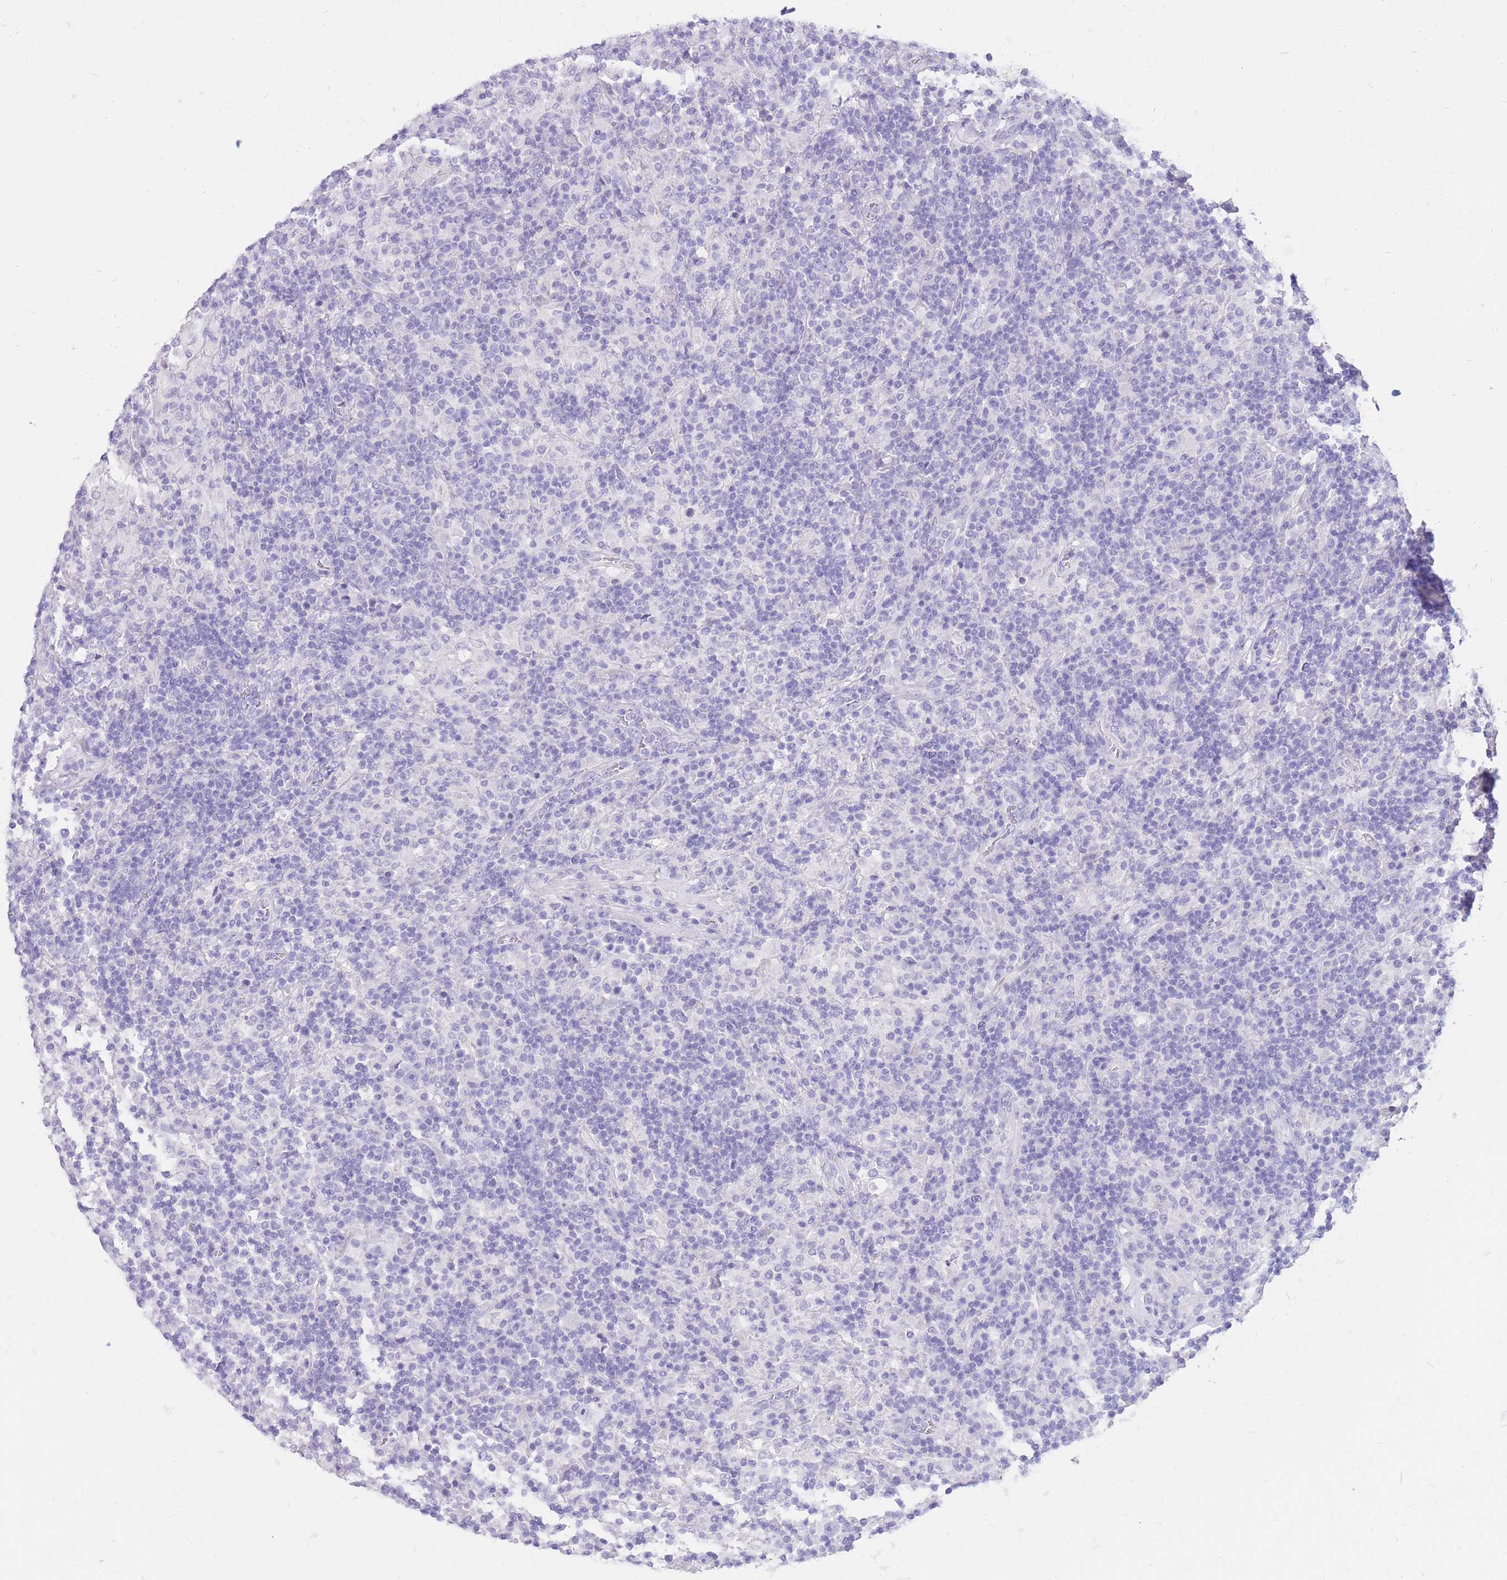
{"staining": {"intensity": "negative", "quantity": "none", "location": "none"}, "tissue": "lymphoma", "cell_type": "Tumor cells", "image_type": "cancer", "snomed": [{"axis": "morphology", "description": "Hodgkin's disease, NOS"}, {"axis": "topography", "description": "Lymph node"}], "caption": "IHC photomicrograph of lymphoma stained for a protein (brown), which reveals no positivity in tumor cells. The staining is performed using DAB brown chromogen with nuclei counter-stained in using hematoxylin.", "gene": "CYP21A2", "patient": {"sex": "male", "age": 70}}